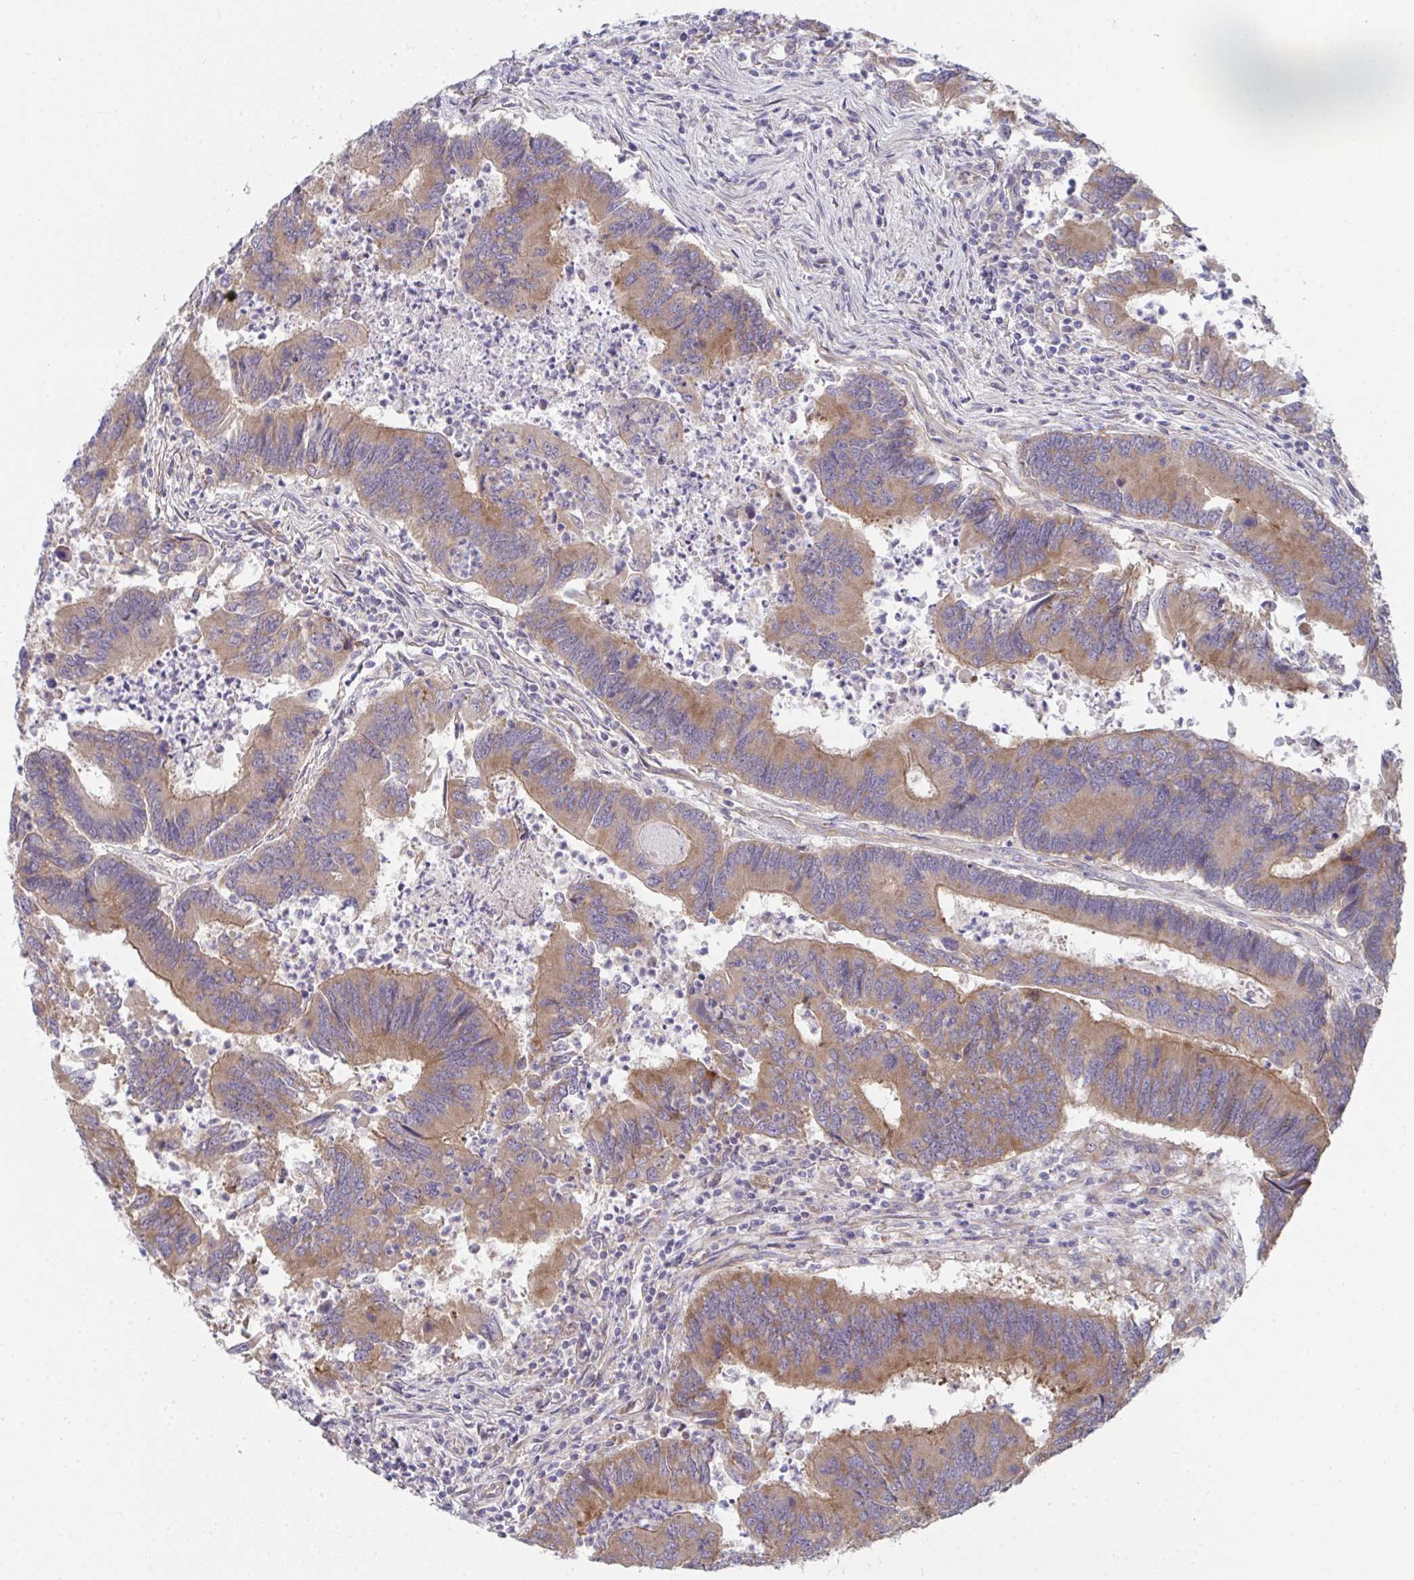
{"staining": {"intensity": "moderate", "quantity": ">75%", "location": "cytoplasmic/membranous"}, "tissue": "colorectal cancer", "cell_type": "Tumor cells", "image_type": "cancer", "snomed": [{"axis": "morphology", "description": "Adenocarcinoma, NOS"}, {"axis": "topography", "description": "Colon"}], "caption": "Brown immunohistochemical staining in human colorectal adenocarcinoma reveals moderate cytoplasmic/membranous positivity in approximately >75% of tumor cells. (Stains: DAB in brown, nuclei in blue, Microscopy: brightfield microscopy at high magnification).", "gene": "CASP9", "patient": {"sex": "female", "age": 67}}